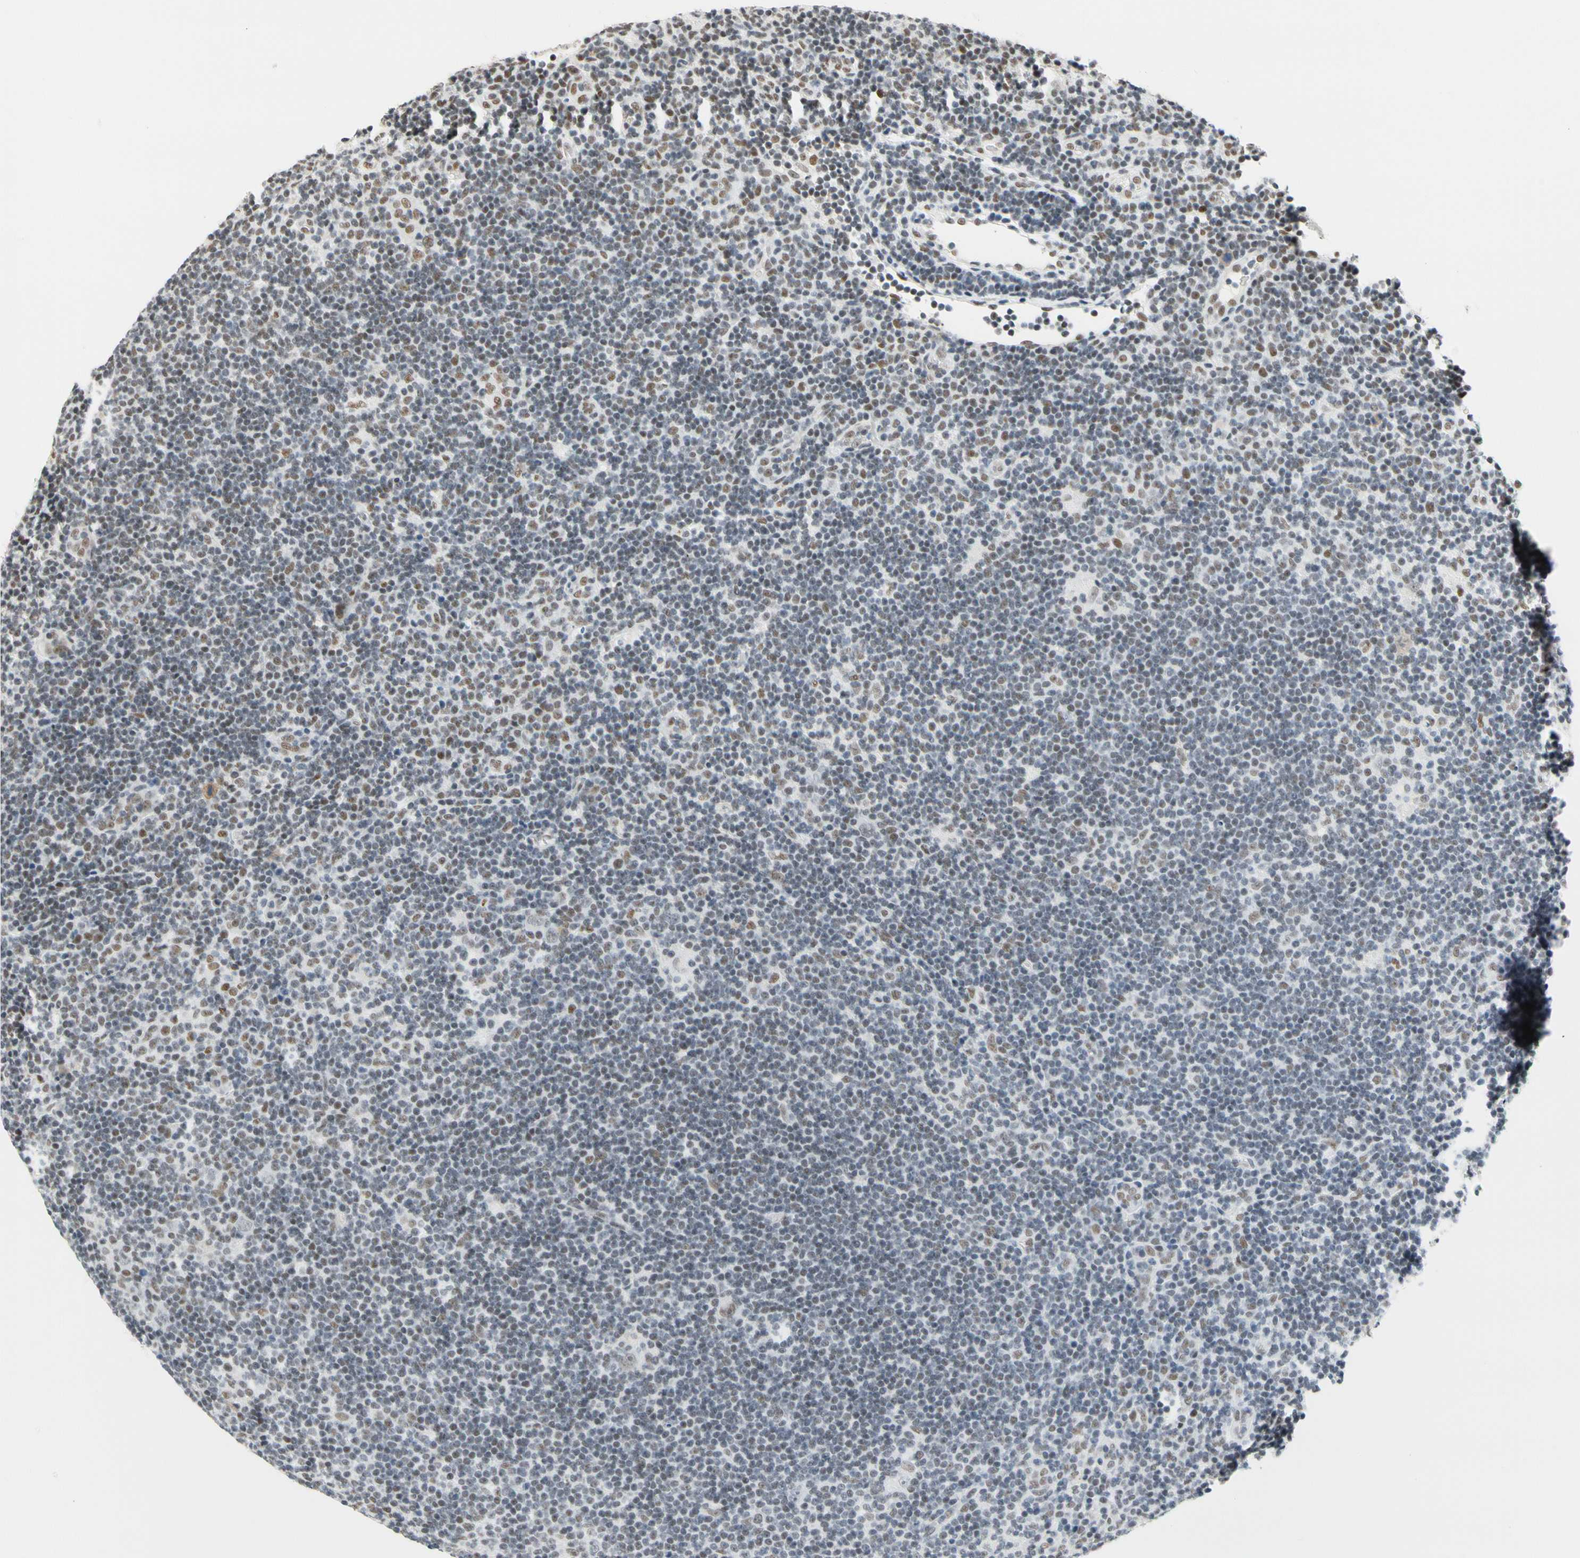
{"staining": {"intensity": "weak", "quantity": "25%-75%", "location": "nuclear"}, "tissue": "lymphoma", "cell_type": "Tumor cells", "image_type": "cancer", "snomed": [{"axis": "morphology", "description": "Hodgkin's disease, NOS"}, {"axis": "topography", "description": "Lymph node"}], "caption": "Immunohistochemistry image of neoplastic tissue: human lymphoma stained using immunohistochemistry reveals low levels of weak protein expression localized specifically in the nuclear of tumor cells, appearing as a nuclear brown color.", "gene": "ZSCAN16", "patient": {"sex": "female", "age": 57}}